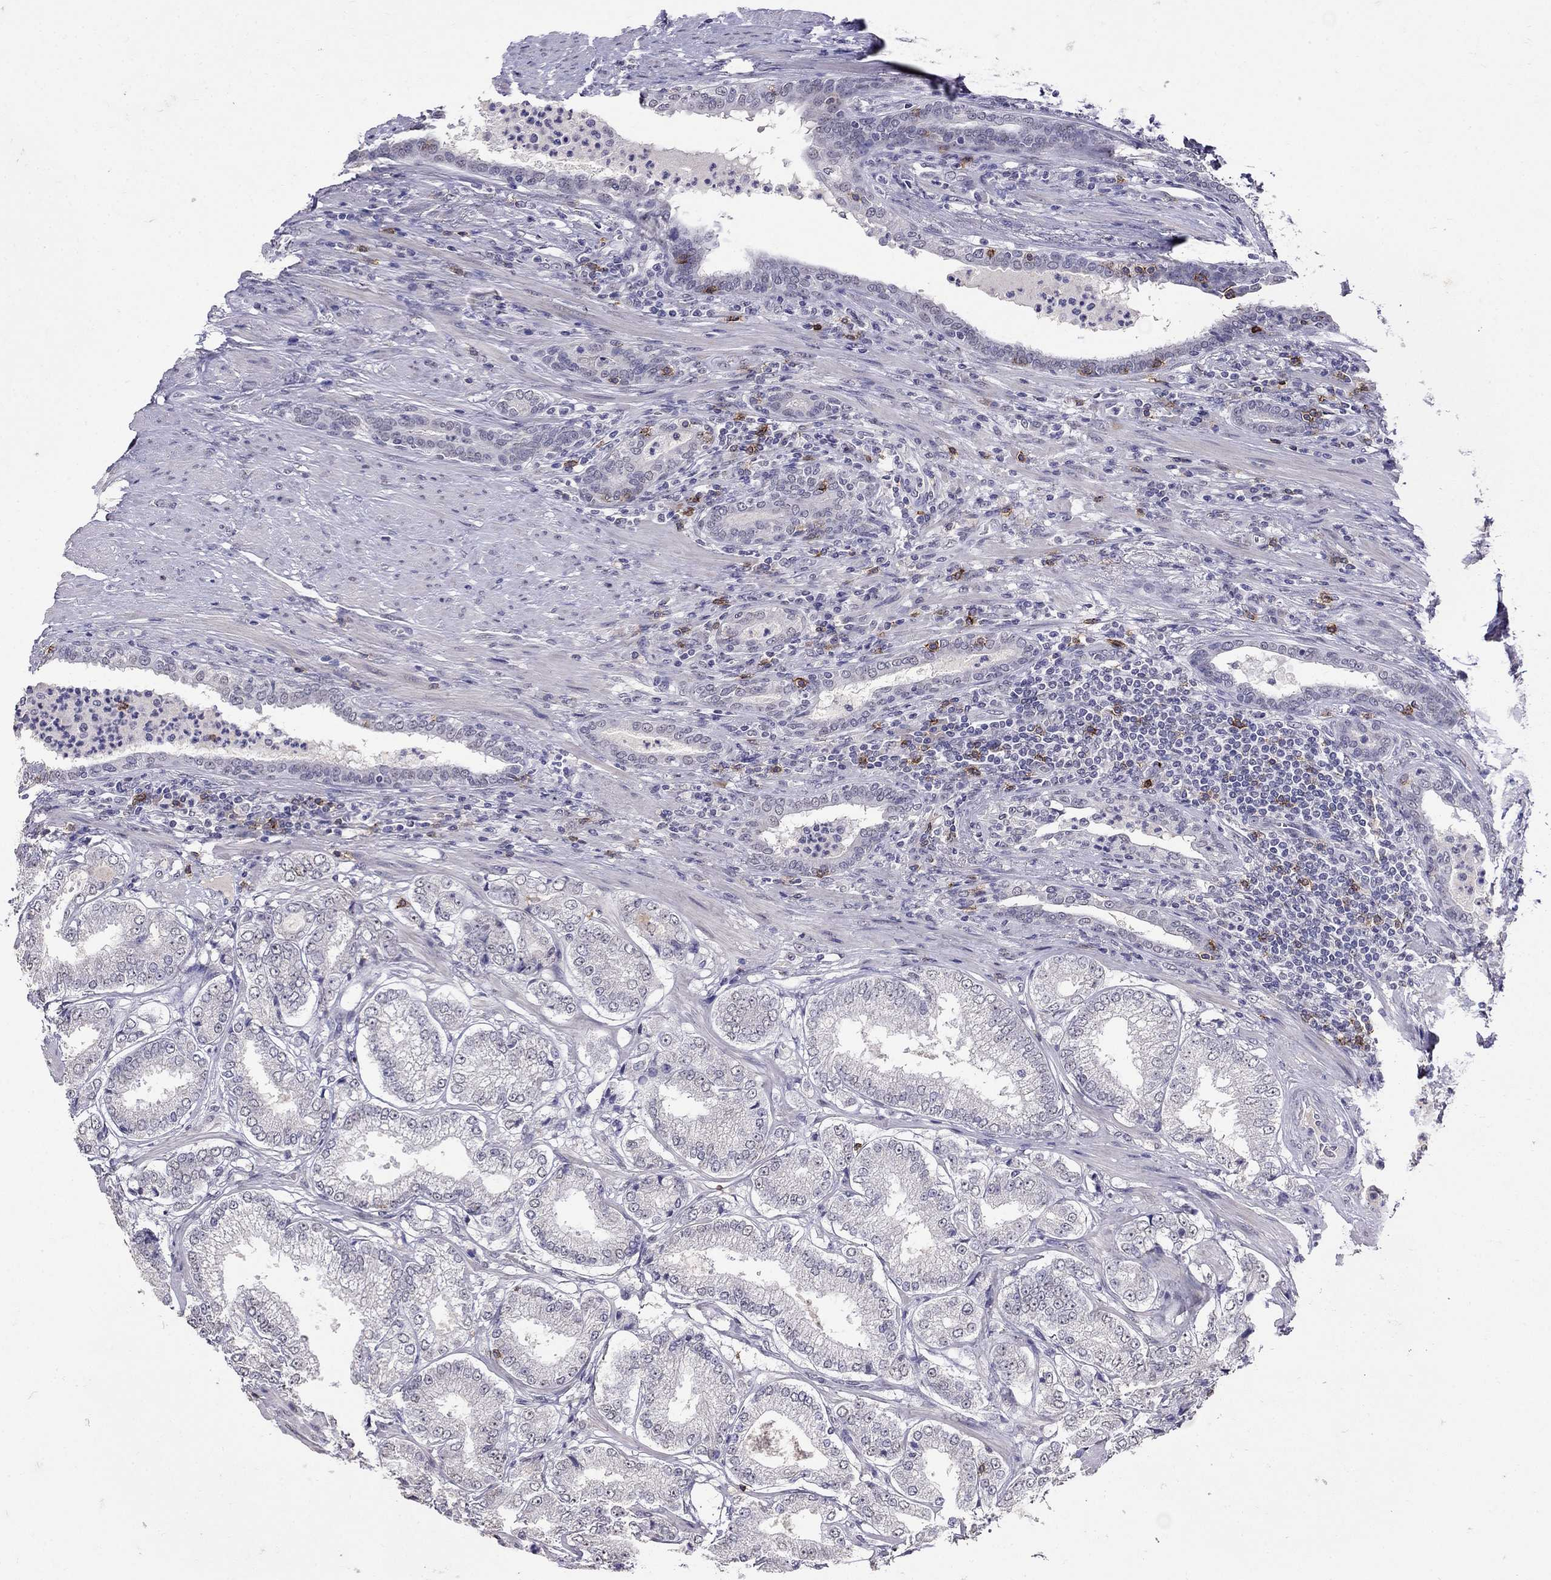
{"staining": {"intensity": "negative", "quantity": "none", "location": "none"}, "tissue": "prostate cancer", "cell_type": "Tumor cells", "image_type": "cancer", "snomed": [{"axis": "morphology", "description": "Adenocarcinoma, NOS"}, {"axis": "topography", "description": "Prostate"}], "caption": "Immunohistochemistry (IHC) micrograph of prostate adenocarcinoma stained for a protein (brown), which demonstrates no staining in tumor cells.", "gene": "CD8B", "patient": {"sex": "male", "age": 65}}